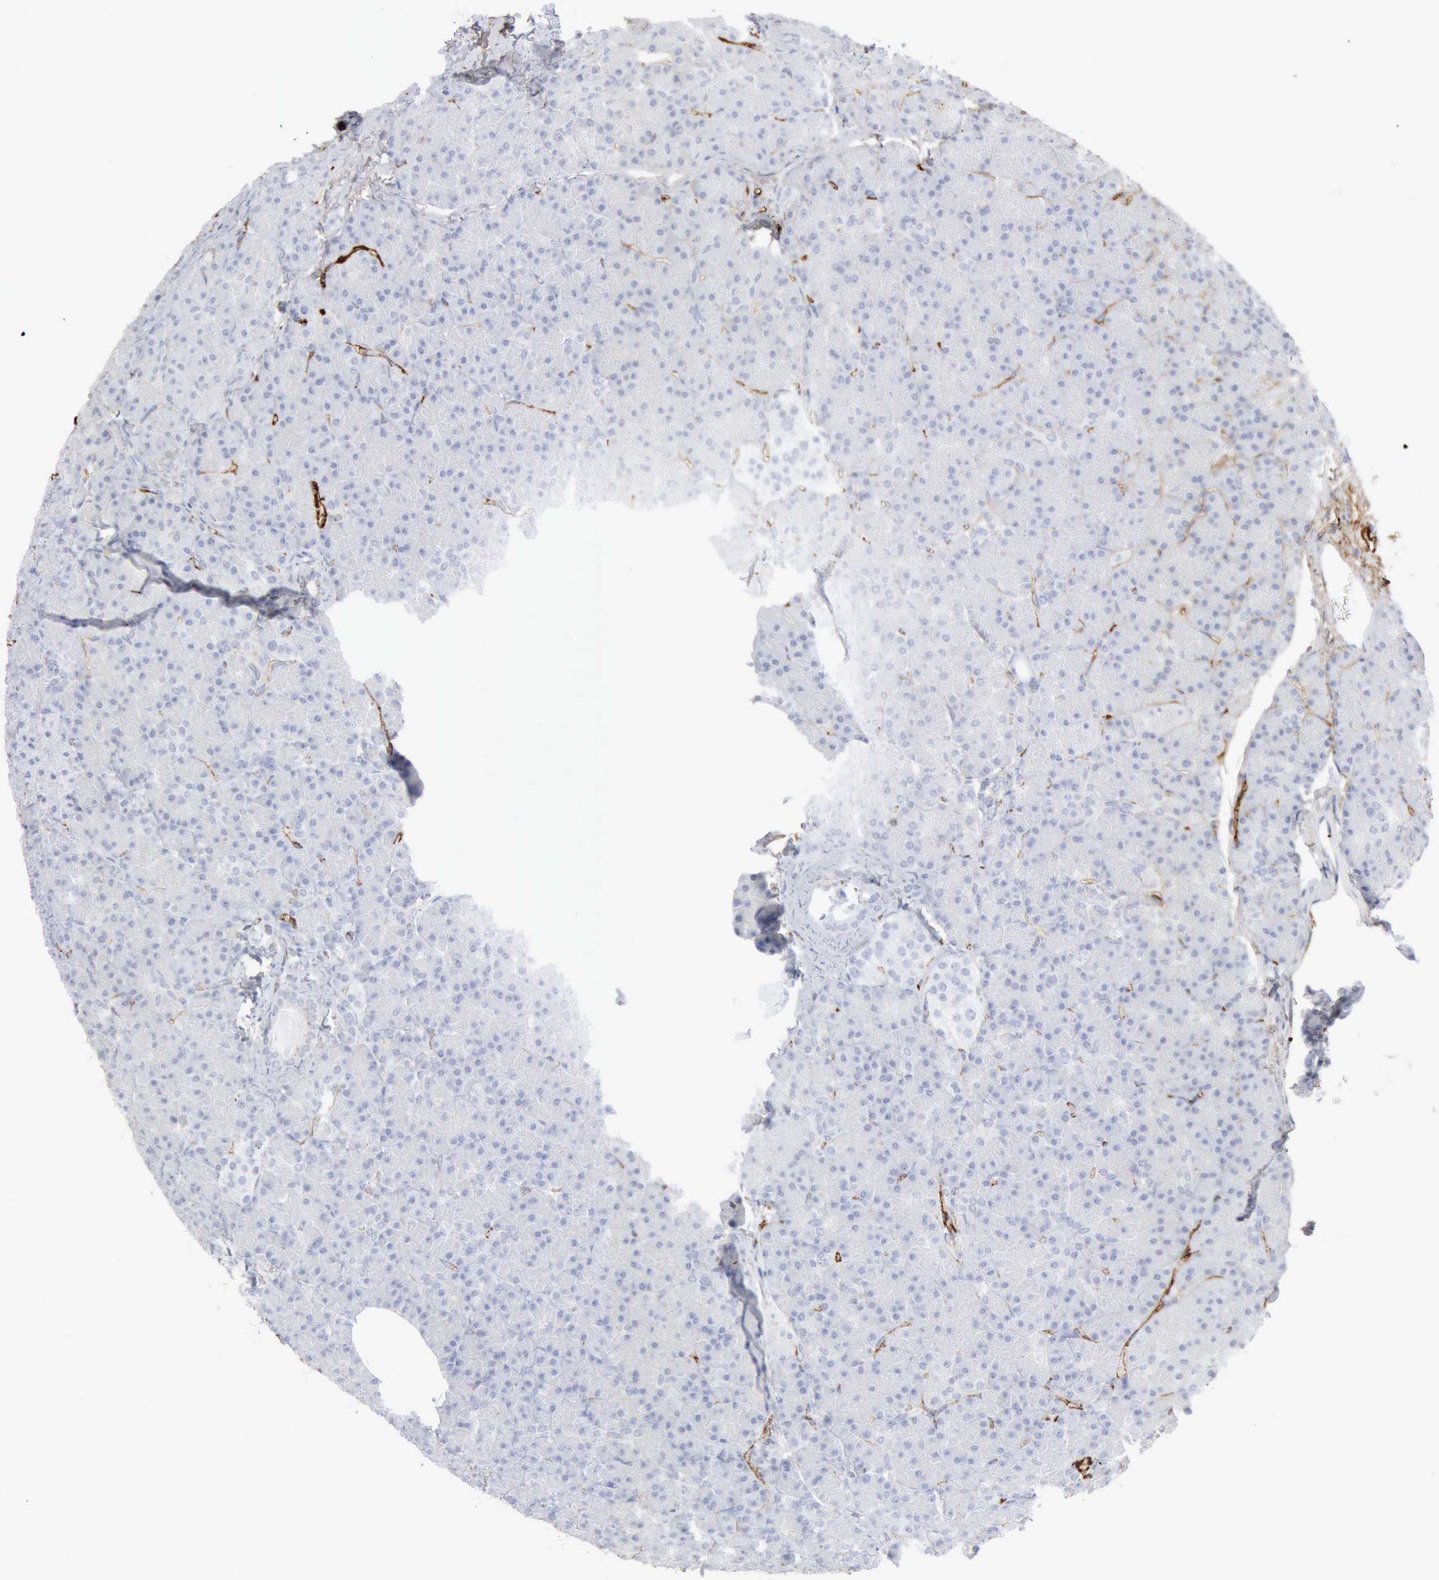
{"staining": {"intensity": "negative", "quantity": "none", "location": "none"}, "tissue": "pancreas", "cell_type": "Exocrine glandular cells", "image_type": "normal", "snomed": [{"axis": "morphology", "description": "Normal tissue, NOS"}, {"axis": "topography", "description": "Pancreas"}], "caption": "A micrograph of pancreas stained for a protein exhibits no brown staining in exocrine glandular cells. (DAB (3,3'-diaminobenzidine) IHC, high magnification).", "gene": "C4BPA", "patient": {"sex": "female", "age": 43}}